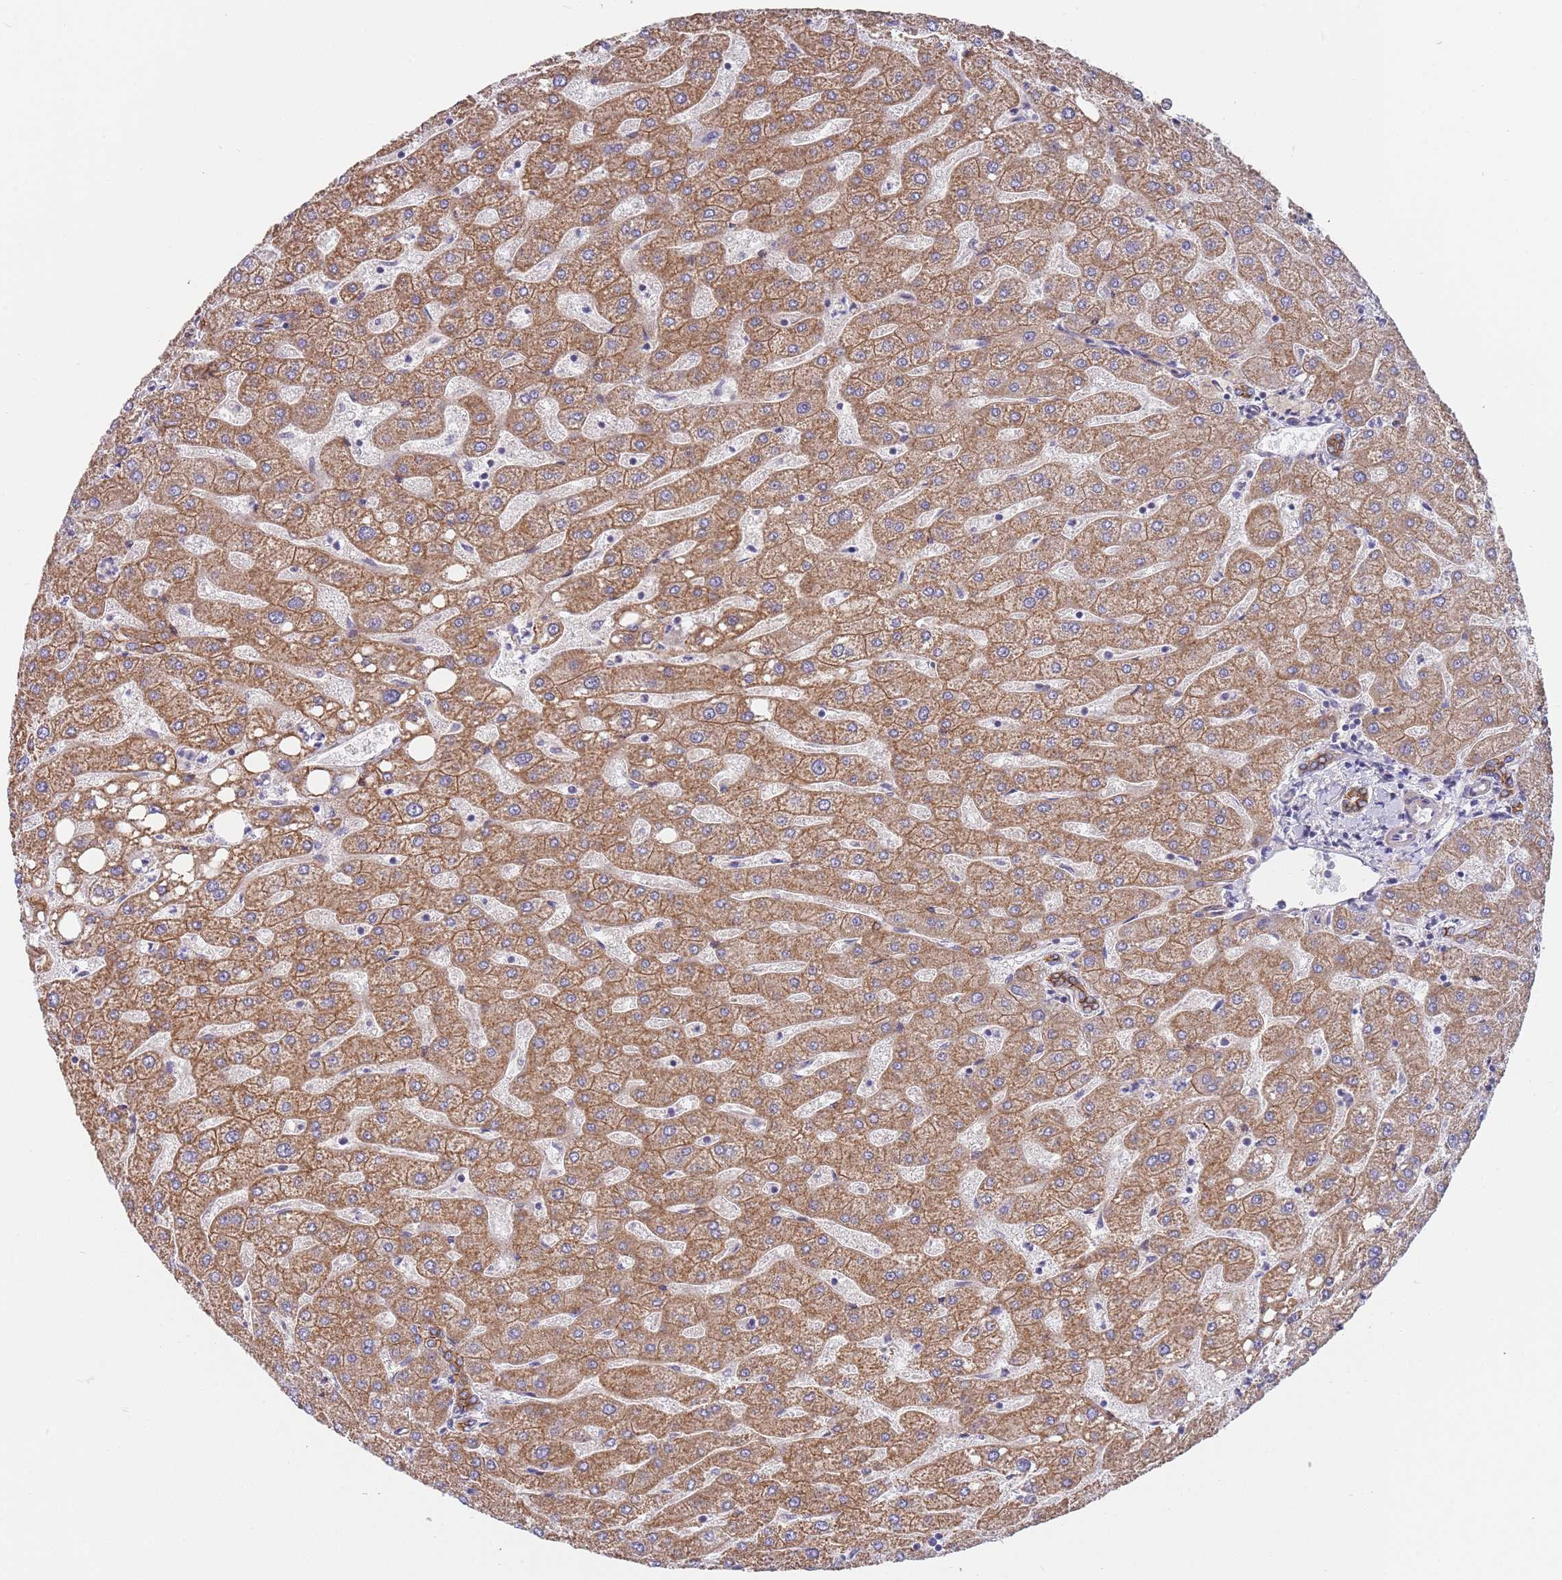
{"staining": {"intensity": "moderate", "quantity": ">75%", "location": "cytoplasmic/membranous"}, "tissue": "liver", "cell_type": "Cholangiocytes", "image_type": "normal", "snomed": [{"axis": "morphology", "description": "Normal tissue, NOS"}, {"axis": "topography", "description": "Liver"}], "caption": "Human liver stained with a brown dye reveals moderate cytoplasmic/membranous positive positivity in about >75% of cholangiocytes.", "gene": "PWWP3A", "patient": {"sex": "male", "age": 67}}